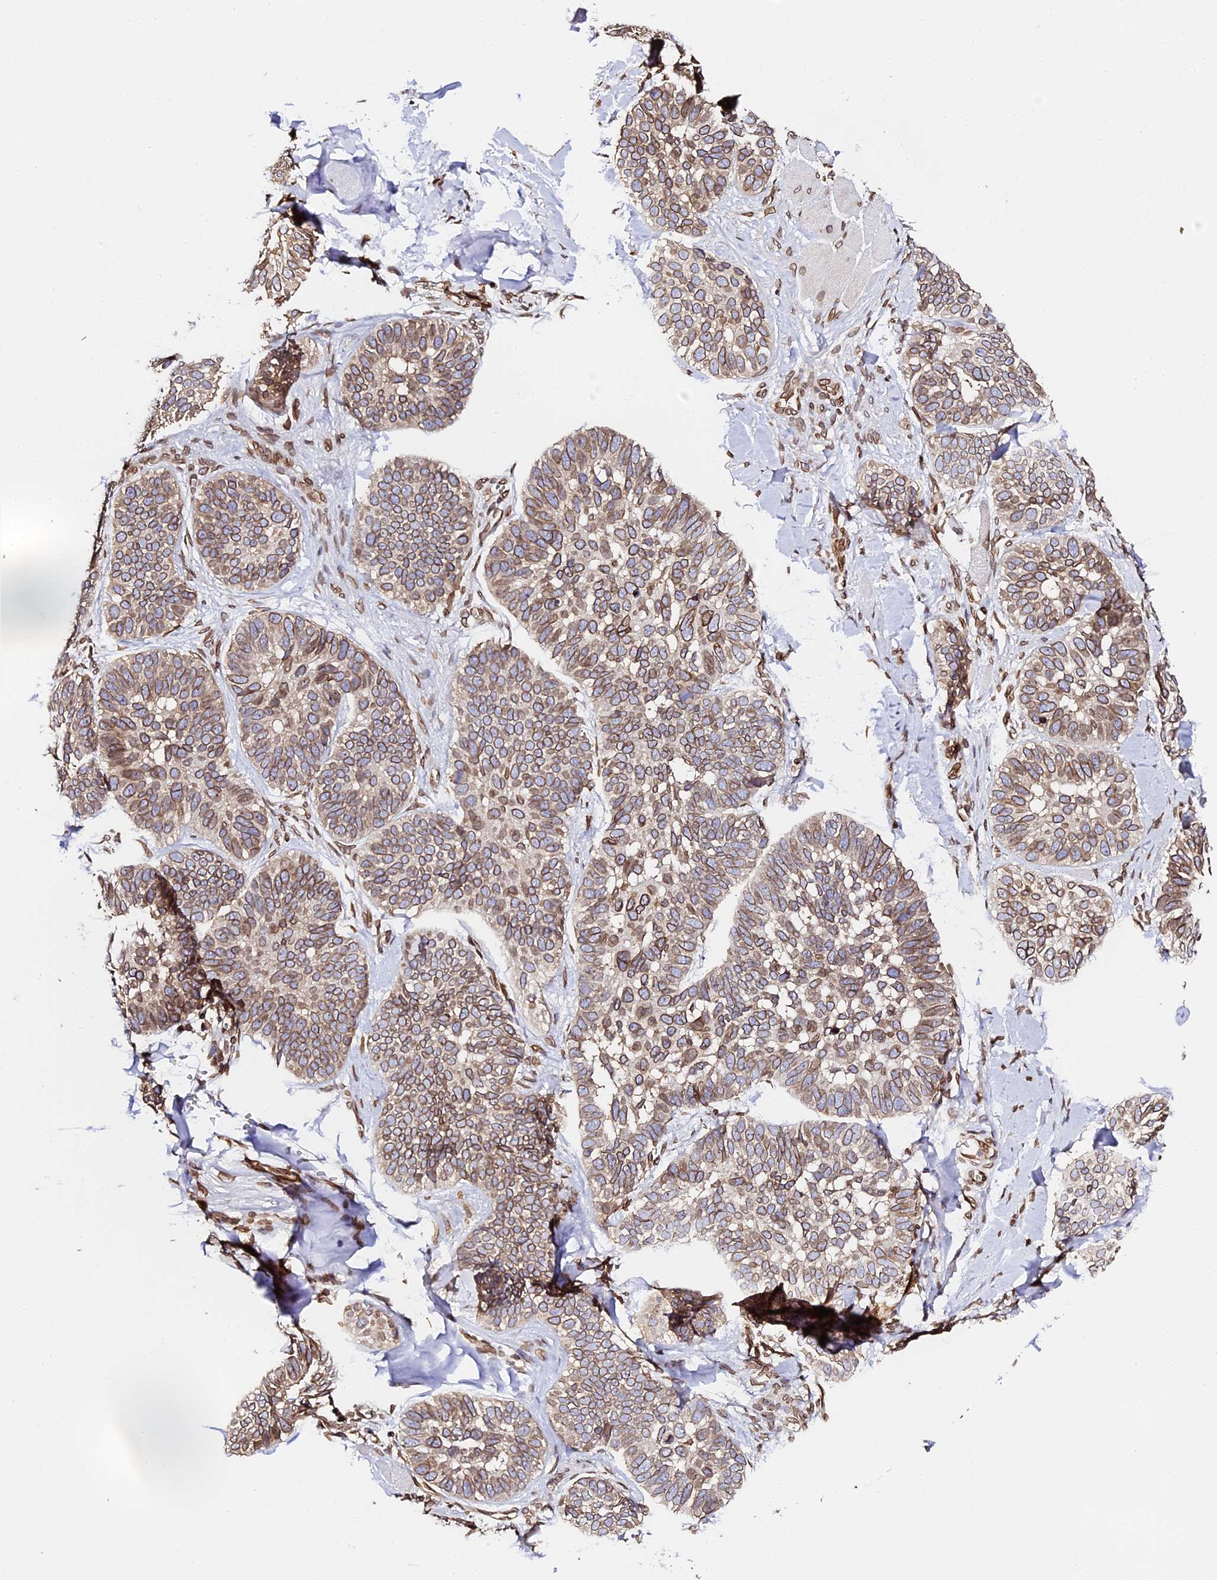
{"staining": {"intensity": "strong", "quantity": ">75%", "location": "cytoplasmic/membranous,nuclear"}, "tissue": "skin cancer", "cell_type": "Tumor cells", "image_type": "cancer", "snomed": [{"axis": "morphology", "description": "Basal cell carcinoma"}, {"axis": "topography", "description": "Skin"}], "caption": "Skin cancer was stained to show a protein in brown. There is high levels of strong cytoplasmic/membranous and nuclear staining in approximately >75% of tumor cells. Nuclei are stained in blue.", "gene": "ANAPC5", "patient": {"sex": "male", "age": 62}}